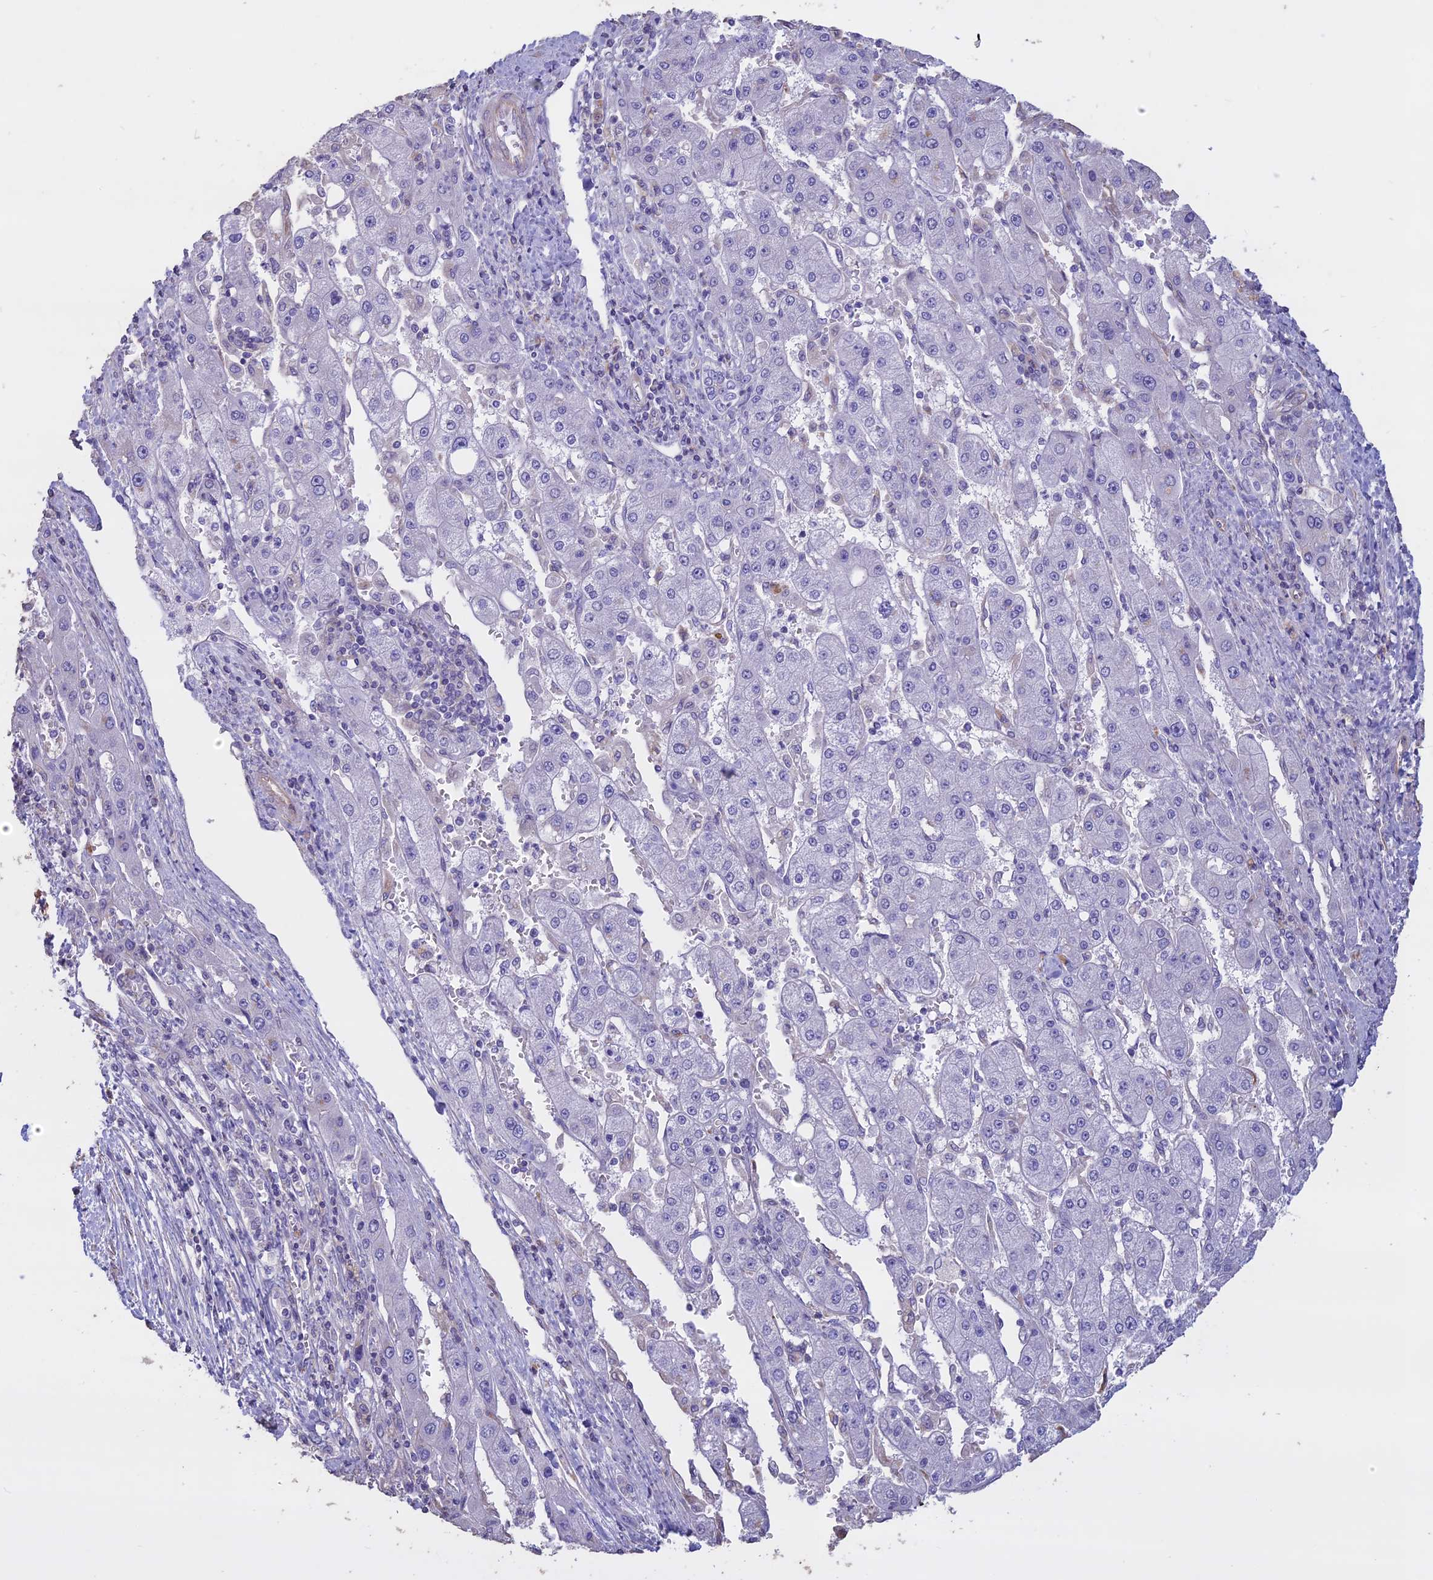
{"staining": {"intensity": "negative", "quantity": "none", "location": "none"}, "tissue": "liver cancer", "cell_type": "Tumor cells", "image_type": "cancer", "snomed": [{"axis": "morphology", "description": "Carcinoma, Hepatocellular, NOS"}, {"axis": "topography", "description": "Liver"}], "caption": "This is an immunohistochemistry photomicrograph of hepatocellular carcinoma (liver). There is no staining in tumor cells.", "gene": "CCDC148", "patient": {"sex": "female", "age": 73}}